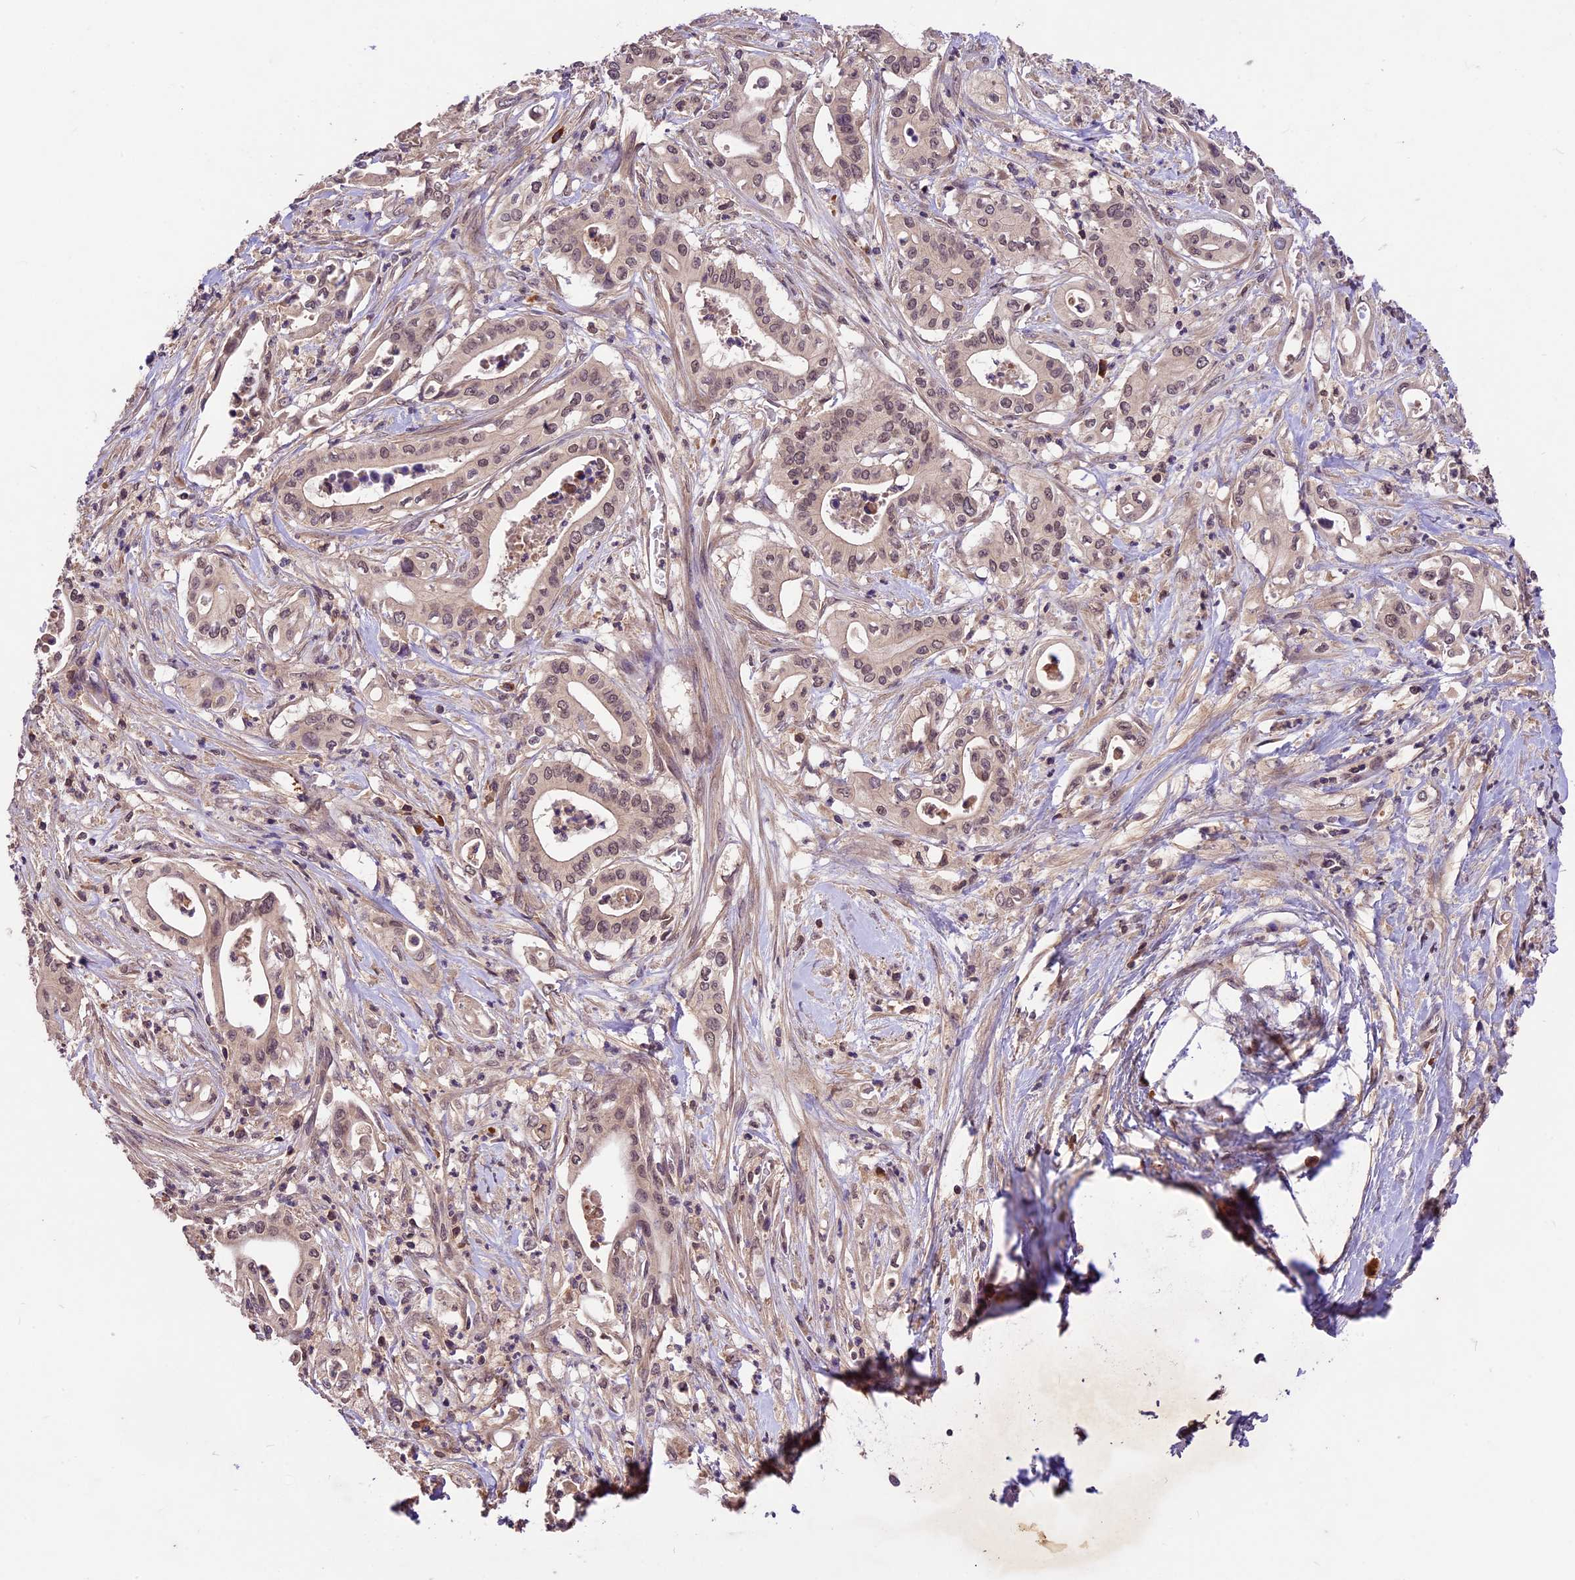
{"staining": {"intensity": "weak", "quantity": ">75%", "location": "nuclear"}, "tissue": "pancreatic cancer", "cell_type": "Tumor cells", "image_type": "cancer", "snomed": [{"axis": "morphology", "description": "Adenocarcinoma, NOS"}, {"axis": "topography", "description": "Pancreas"}], "caption": "A high-resolution image shows IHC staining of adenocarcinoma (pancreatic), which reveals weak nuclear positivity in about >75% of tumor cells.", "gene": "ATP10A", "patient": {"sex": "female", "age": 77}}